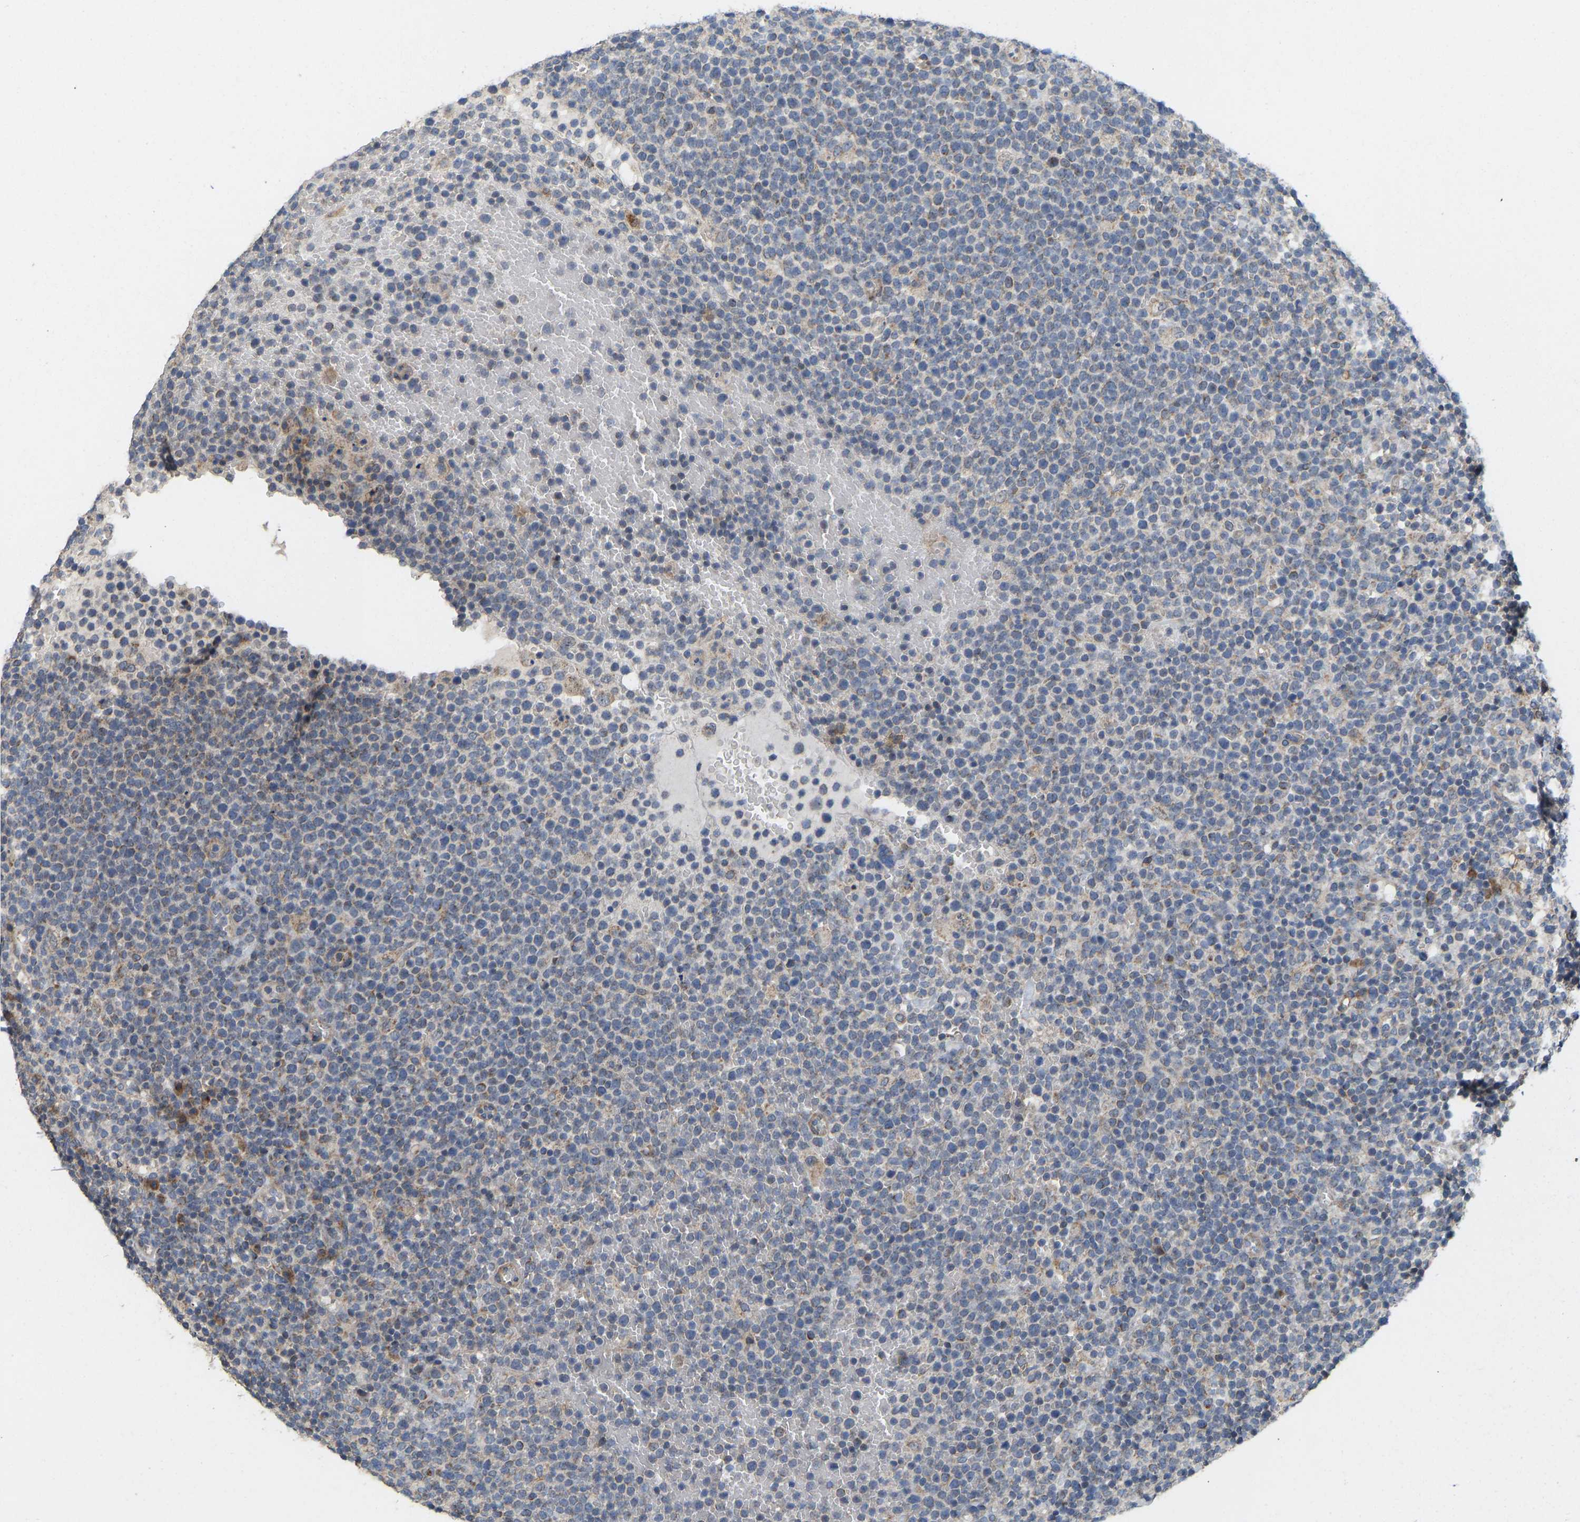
{"staining": {"intensity": "weak", "quantity": "<25%", "location": "cytoplasmic/membranous"}, "tissue": "lymphoma", "cell_type": "Tumor cells", "image_type": "cancer", "snomed": [{"axis": "morphology", "description": "Malignant lymphoma, non-Hodgkin's type, High grade"}, {"axis": "topography", "description": "Lymph node"}], "caption": "Human malignant lymphoma, non-Hodgkin's type (high-grade) stained for a protein using immunohistochemistry (IHC) reveals no expression in tumor cells.", "gene": "HACD2", "patient": {"sex": "male", "age": 61}}